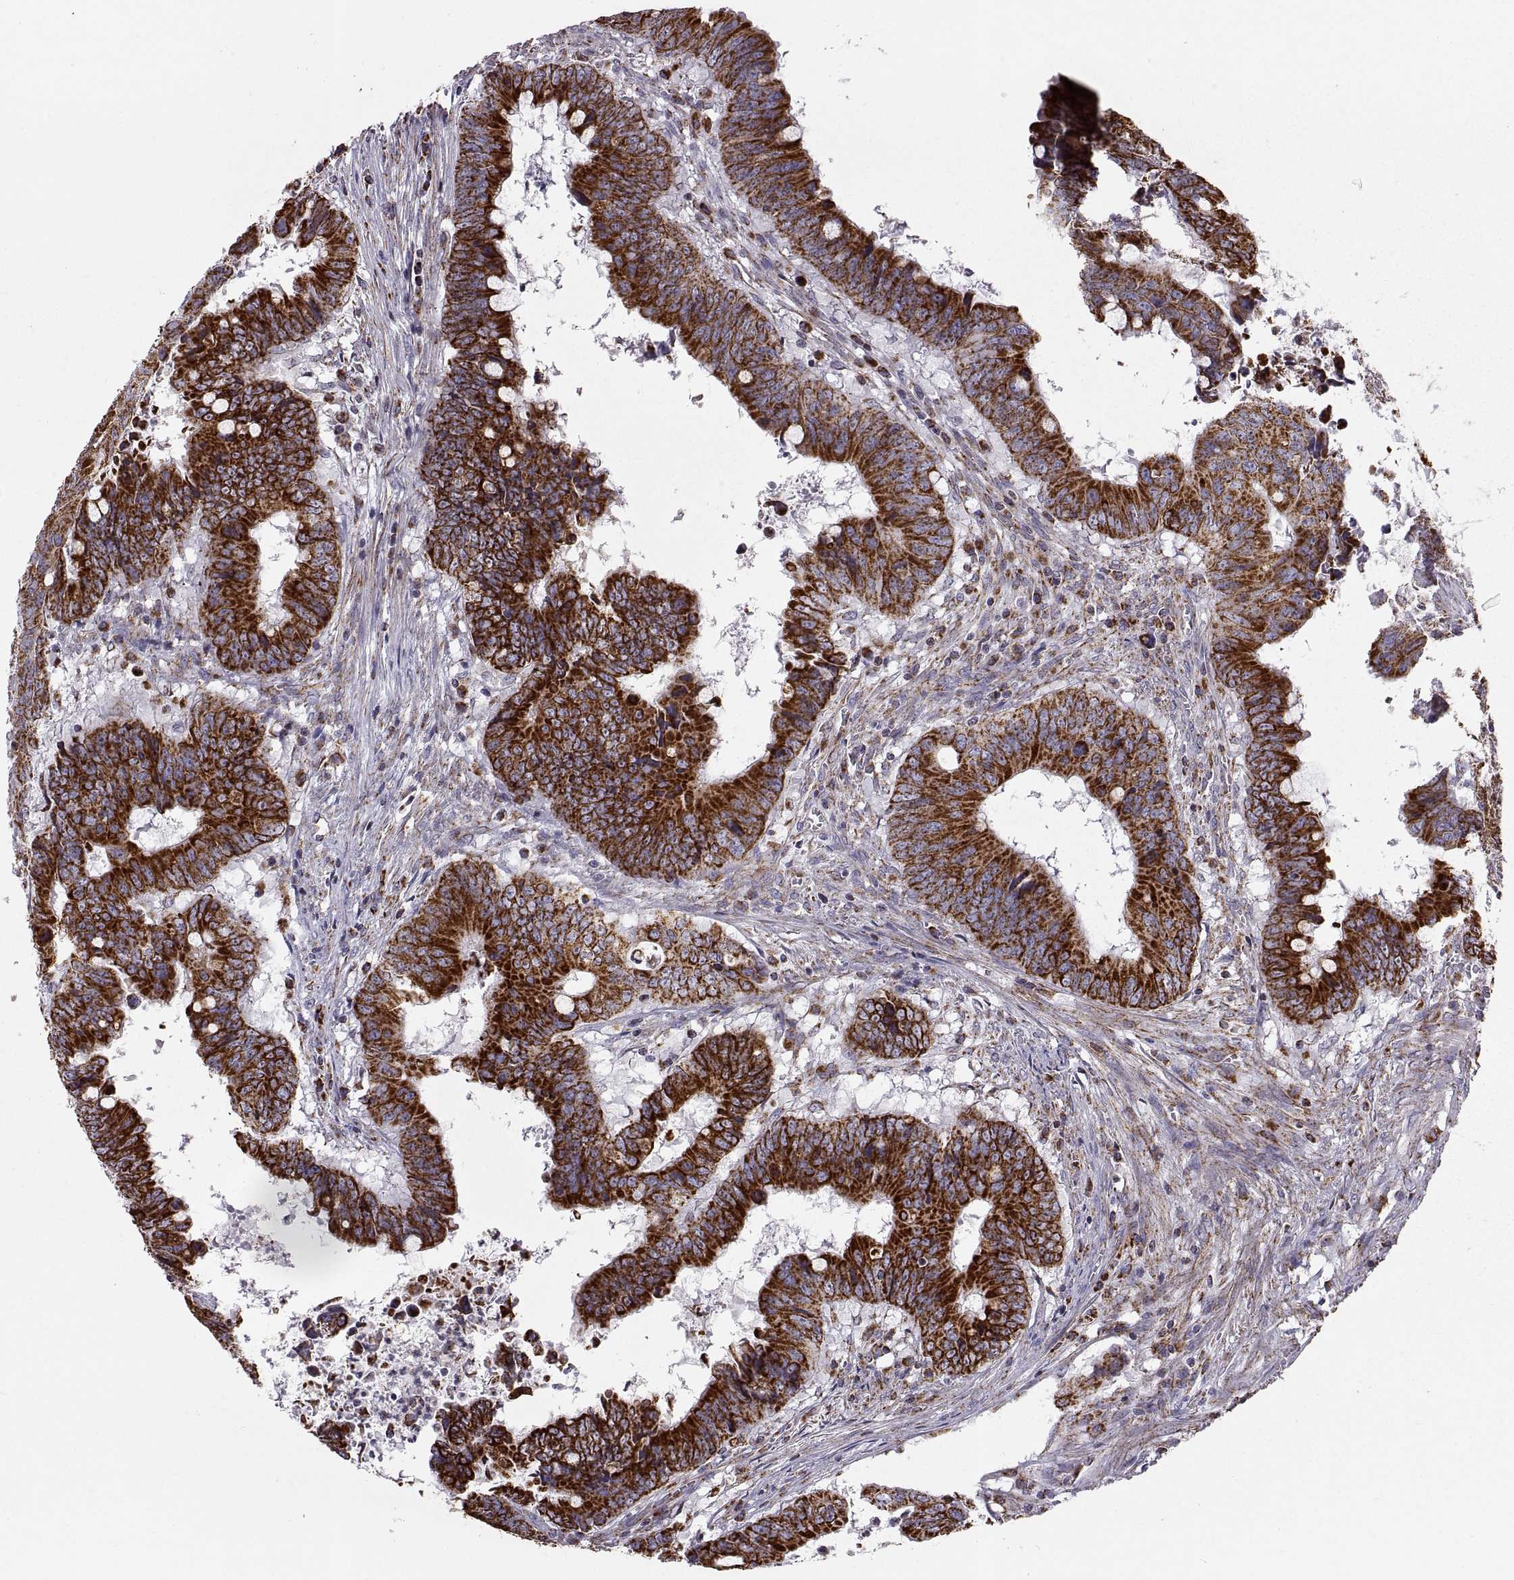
{"staining": {"intensity": "strong", "quantity": ">75%", "location": "cytoplasmic/membranous"}, "tissue": "colorectal cancer", "cell_type": "Tumor cells", "image_type": "cancer", "snomed": [{"axis": "morphology", "description": "Adenocarcinoma, NOS"}, {"axis": "topography", "description": "Colon"}], "caption": "A brown stain labels strong cytoplasmic/membranous staining of a protein in human colorectal cancer tumor cells.", "gene": "ARSD", "patient": {"sex": "female", "age": 82}}